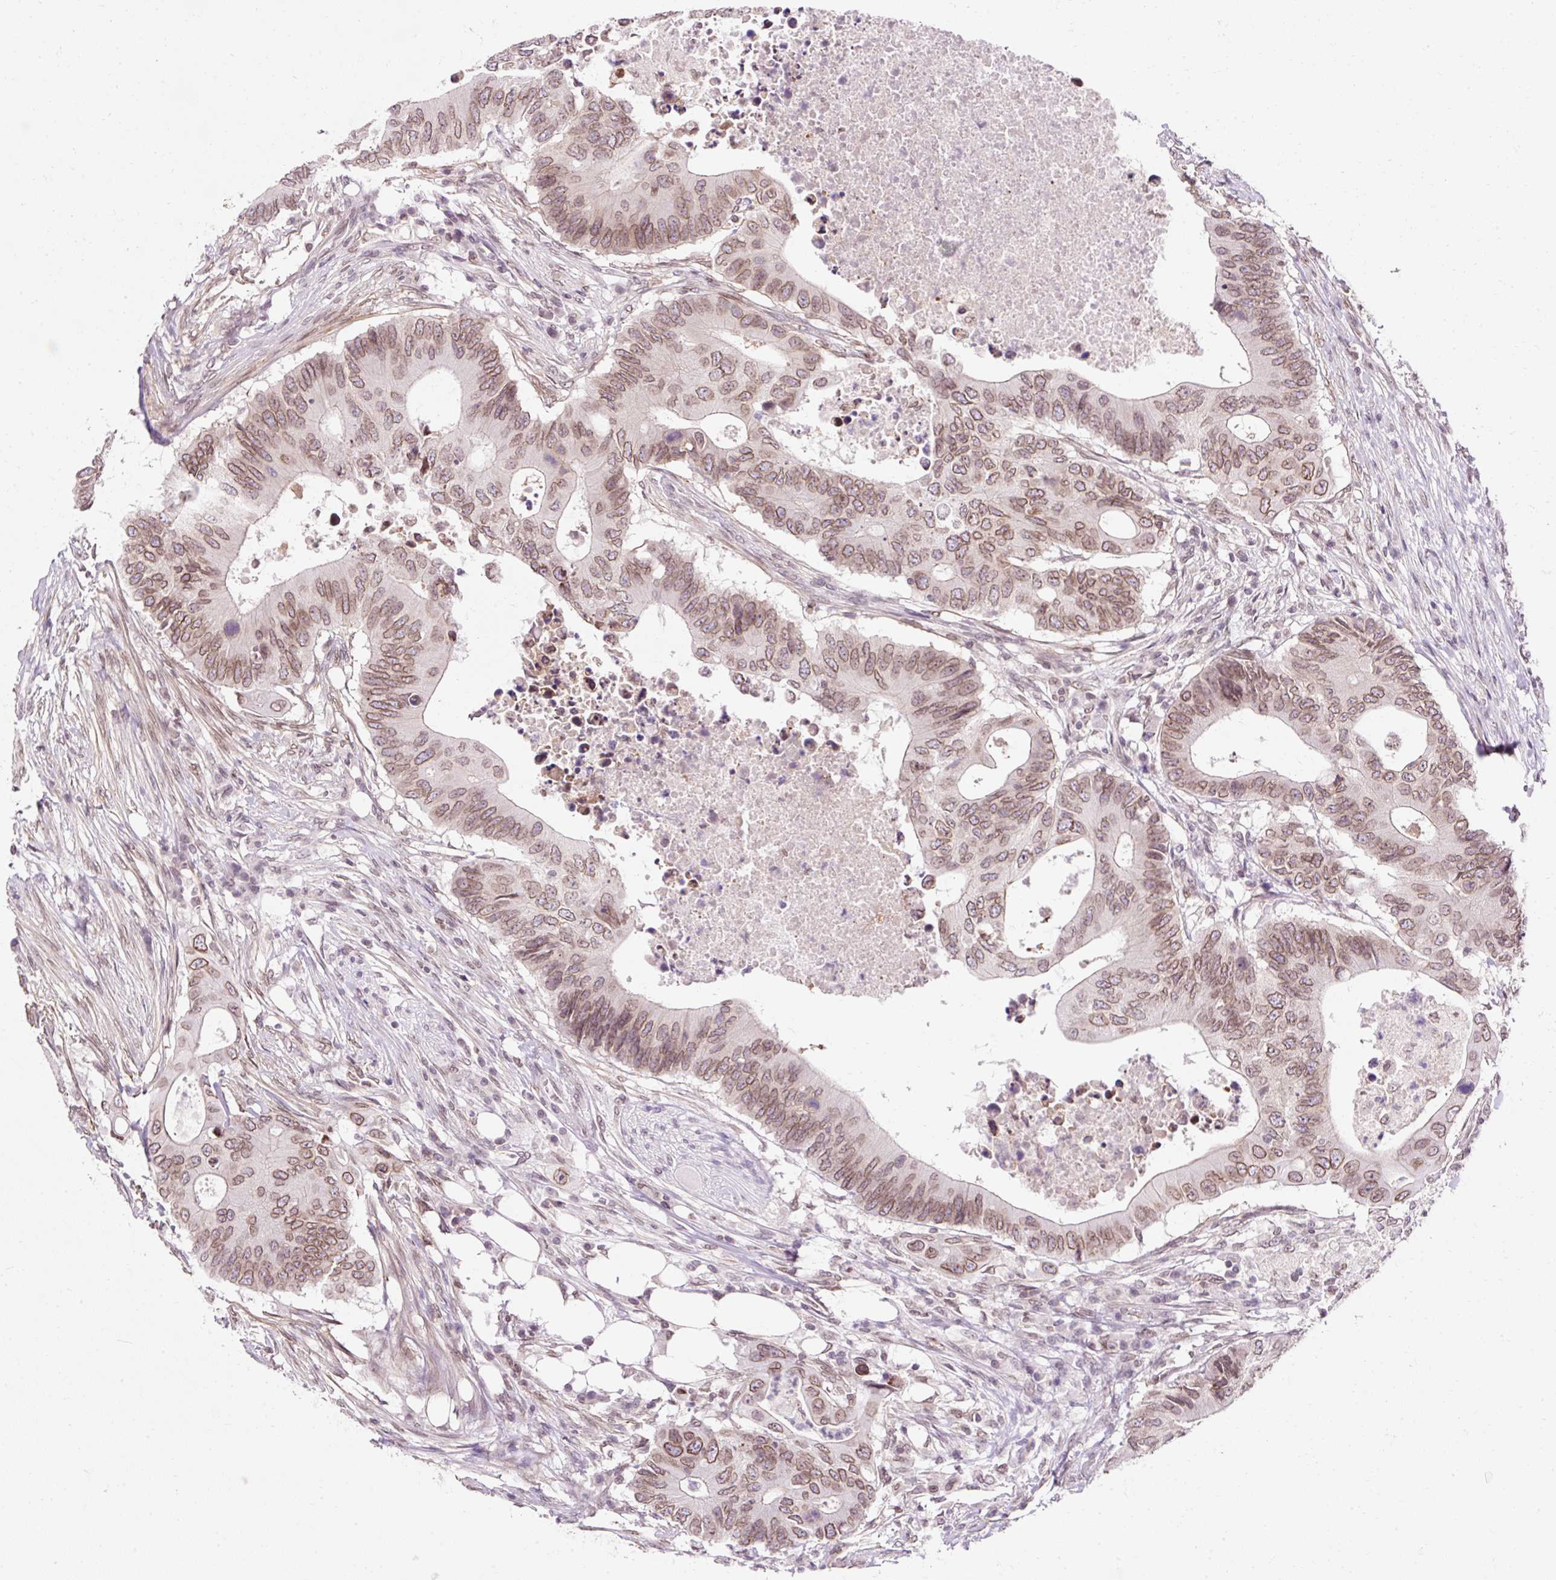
{"staining": {"intensity": "moderate", "quantity": ">75%", "location": "cytoplasmic/membranous,nuclear"}, "tissue": "colorectal cancer", "cell_type": "Tumor cells", "image_type": "cancer", "snomed": [{"axis": "morphology", "description": "Adenocarcinoma, NOS"}, {"axis": "topography", "description": "Colon"}], "caption": "Protein analysis of colorectal cancer tissue reveals moderate cytoplasmic/membranous and nuclear expression in approximately >75% of tumor cells. (IHC, brightfield microscopy, high magnification).", "gene": "ZNF610", "patient": {"sex": "male", "age": 71}}